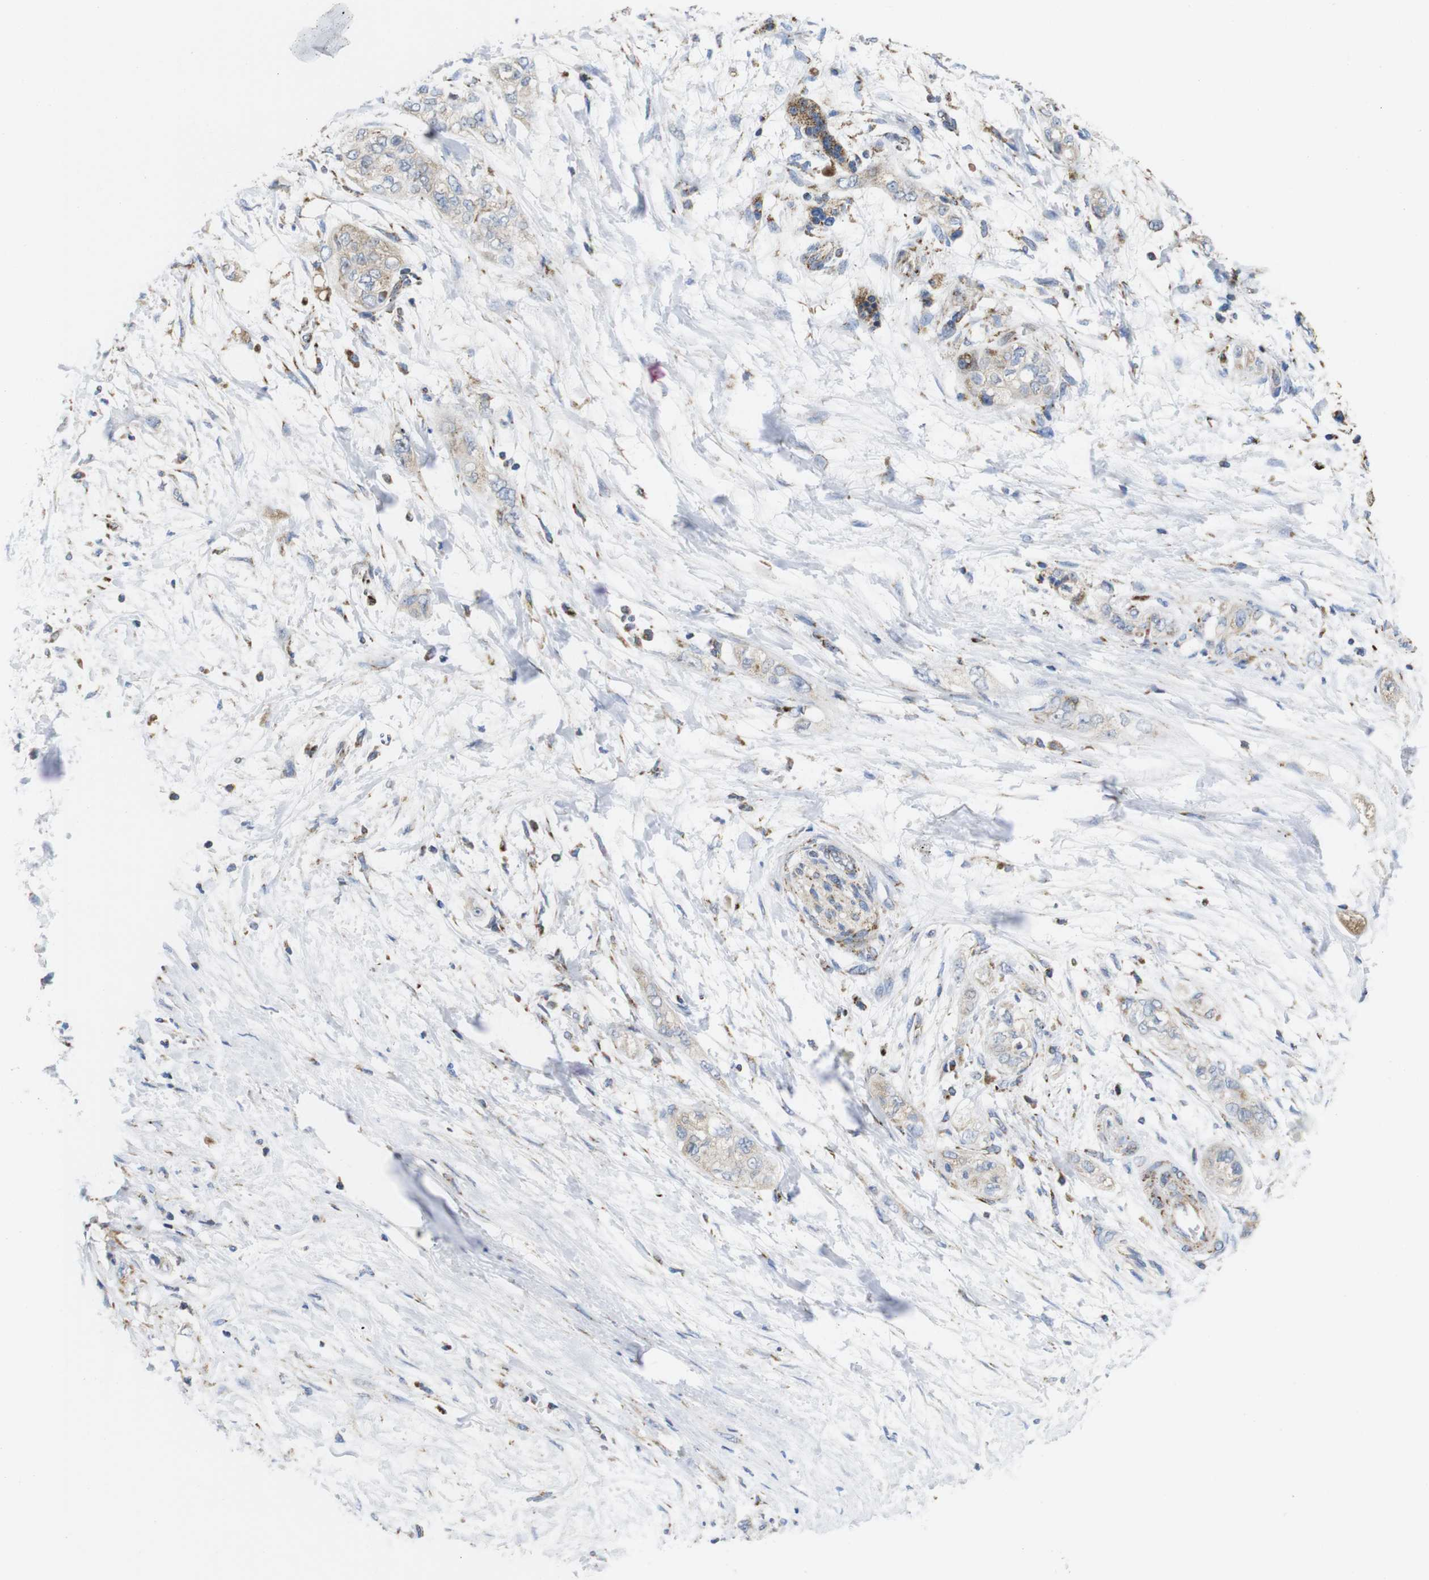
{"staining": {"intensity": "weak", "quantity": "<25%", "location": "cytoplasmic/membranous"}, "tissue": "pancreatic cancer", "cell_type": "Tumor cells", "image_type": "cancer", "snomed": [{"axis": "morphology", "description": "Adenocarcinoma, NOS"}, {"axis": "topography", "description": "Pancreas"}], "caption": "Tumor cells show no significant staining in pancreatic cancer (adenocarcinoma).", "gene": "TMEM192", "patient": {"sex": "male", "age": 70}}